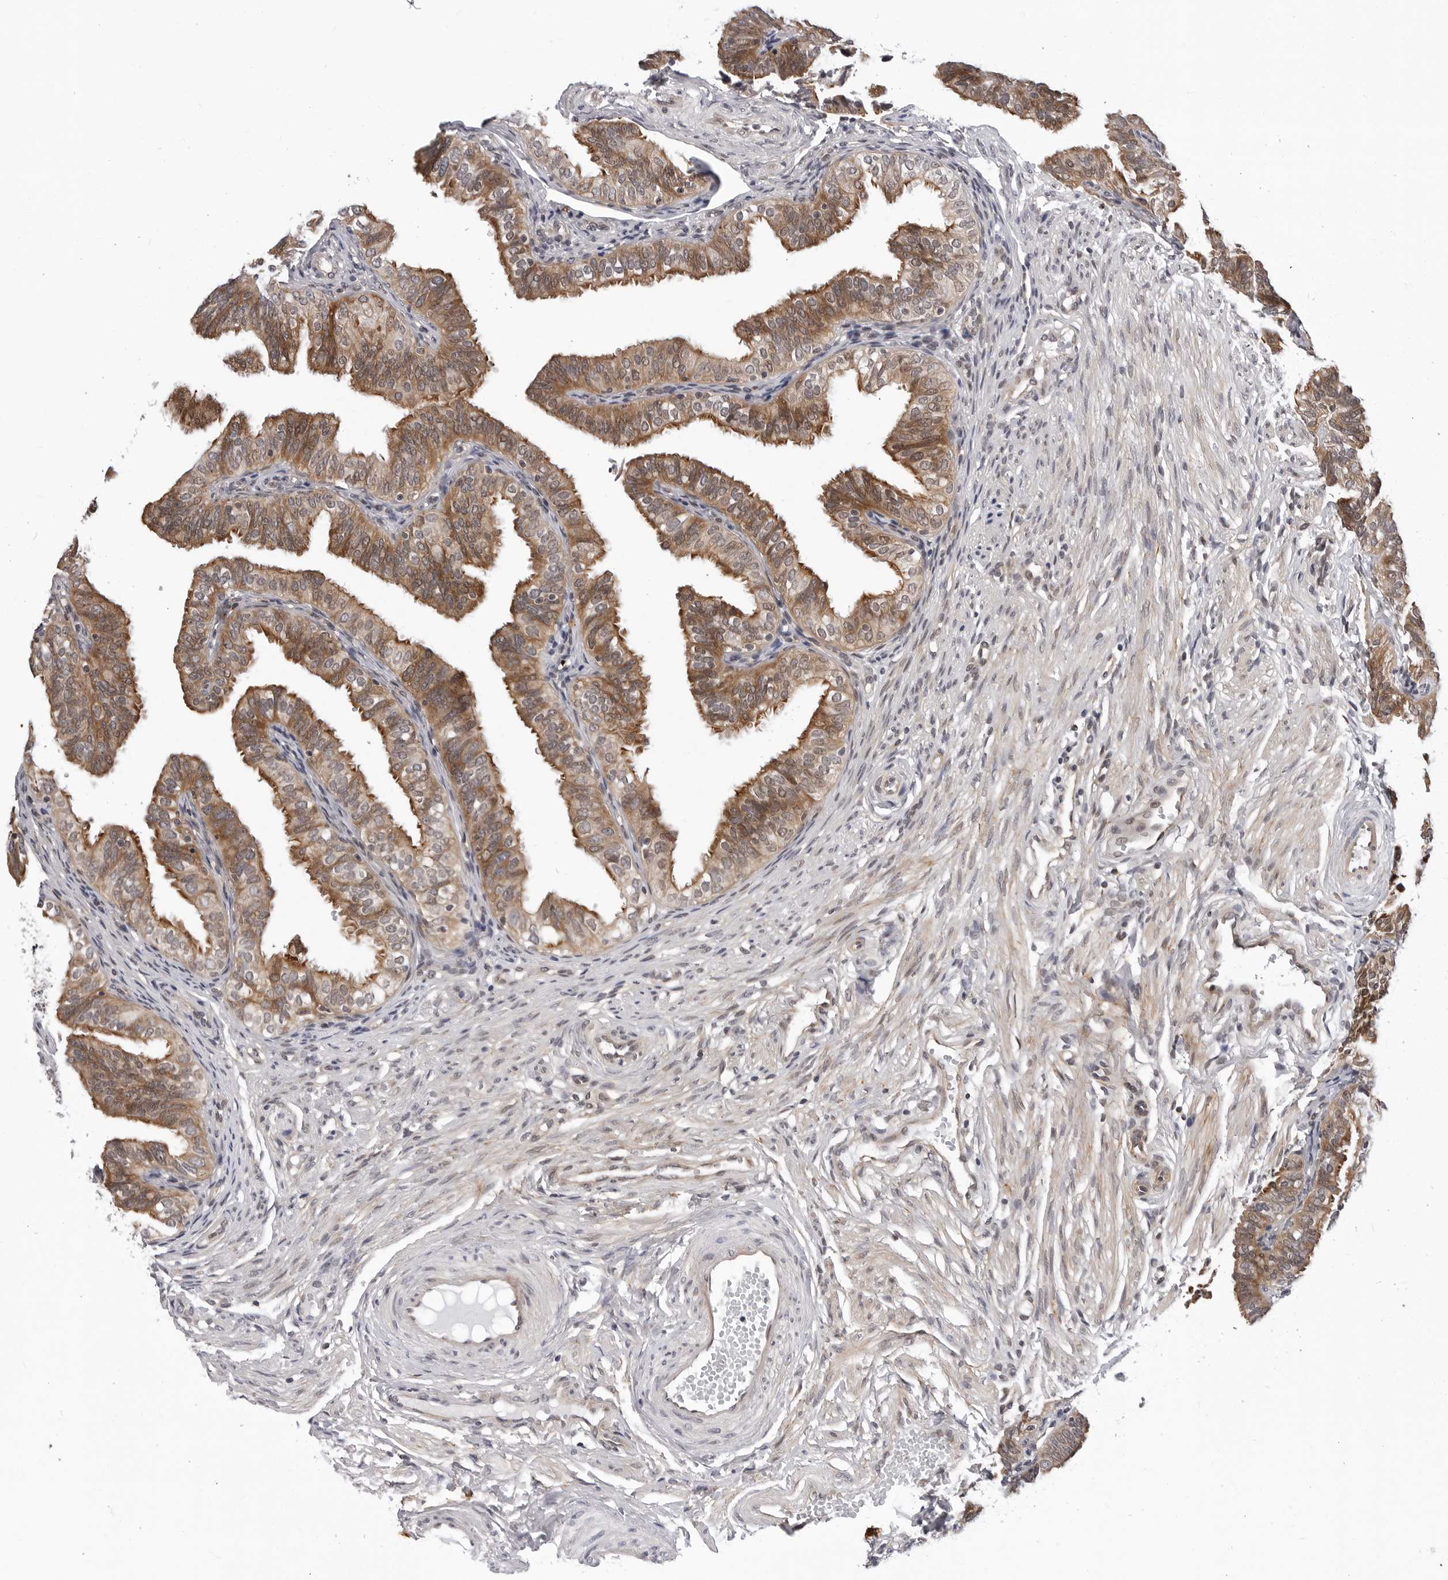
{"staining": {"intensity": "moderate", "quantity": ">75%", "location": "cytoplasmic/membranous"}, "tissue": "fallopian tube", "cell_type": "Glandular cells", "image_type": "normal", "snomed": [{"axis": "morphology", "description": "Normal tissue, NOS"}, {"axis": "topography", "description": "Fallopian tube"}], "caption": "DAB immunohistochemical staining of unremarkable fallopian tube demonstrates moderate cytoplasmic/membranous protein staining in about >75% of glandular cells. (DAB IHC, brown staining for protein, blue staining for nuclei).", "gene": "KIAA1614", "patient": {"sex": "female", "age": 35}}